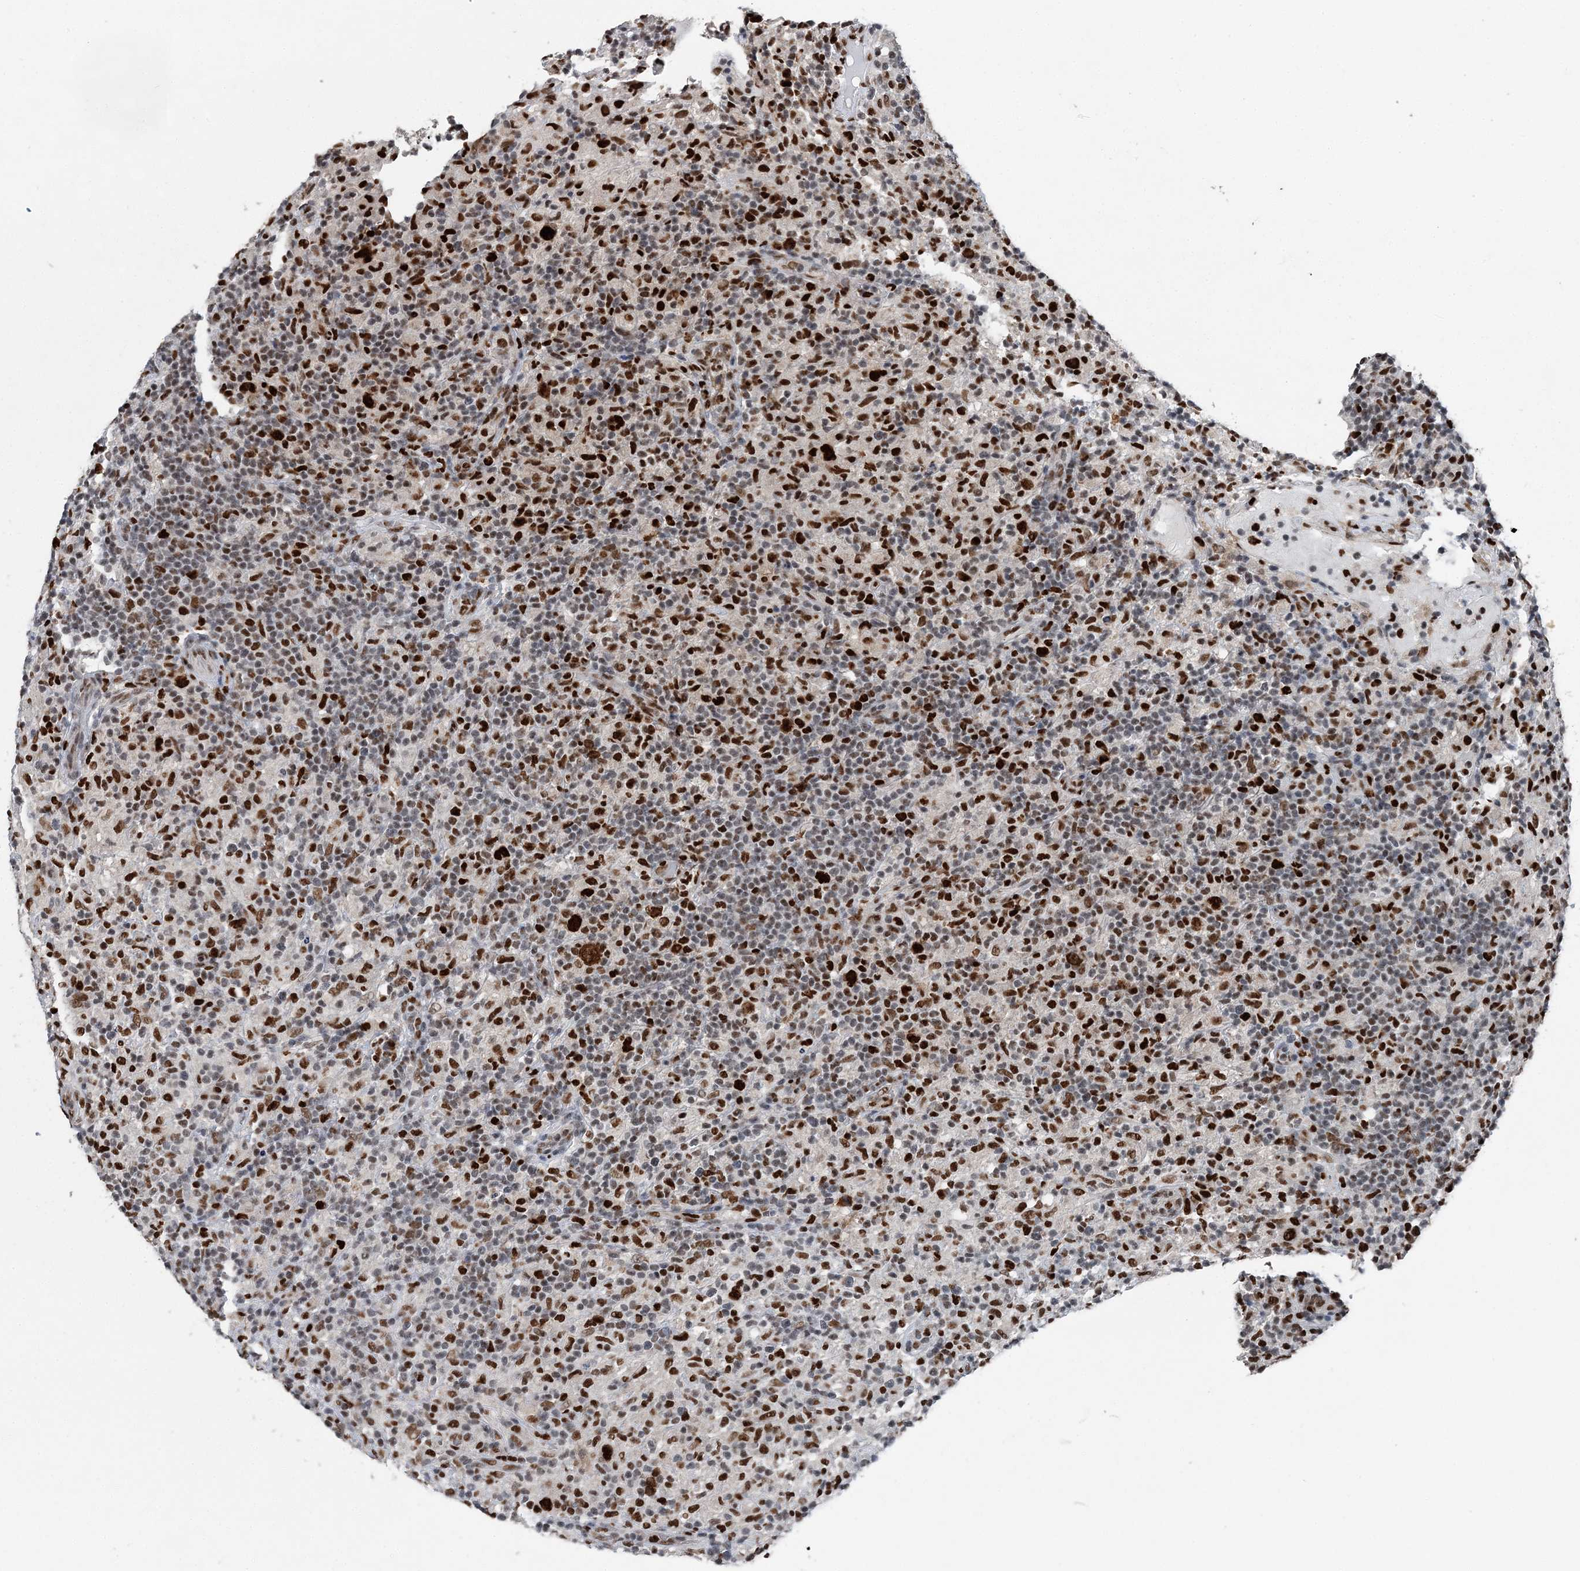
{"staining": {"intensity": "strong", "quantity": ">75%", "location": "cytoplasmic/membranous,nuclear"}, "tissue": "lymphoma", "cell_type": "Tumor cells", "image_type": "cancer", "snomed": [{"axis": "morphology", "description": "Hodgkin's disease, NOS"}, {"axis": "topography", "description": "Lymph node"}], "caption": "The micrograph demonstrates staining of lymphoma, revealing strong cytoplasmic/membranous and nuclear protein positivity (brown color) within tumor cells. Nuclei are stained in blue.", "gene": "HAT1", "patient": {"sex": "male", "age": 70}}